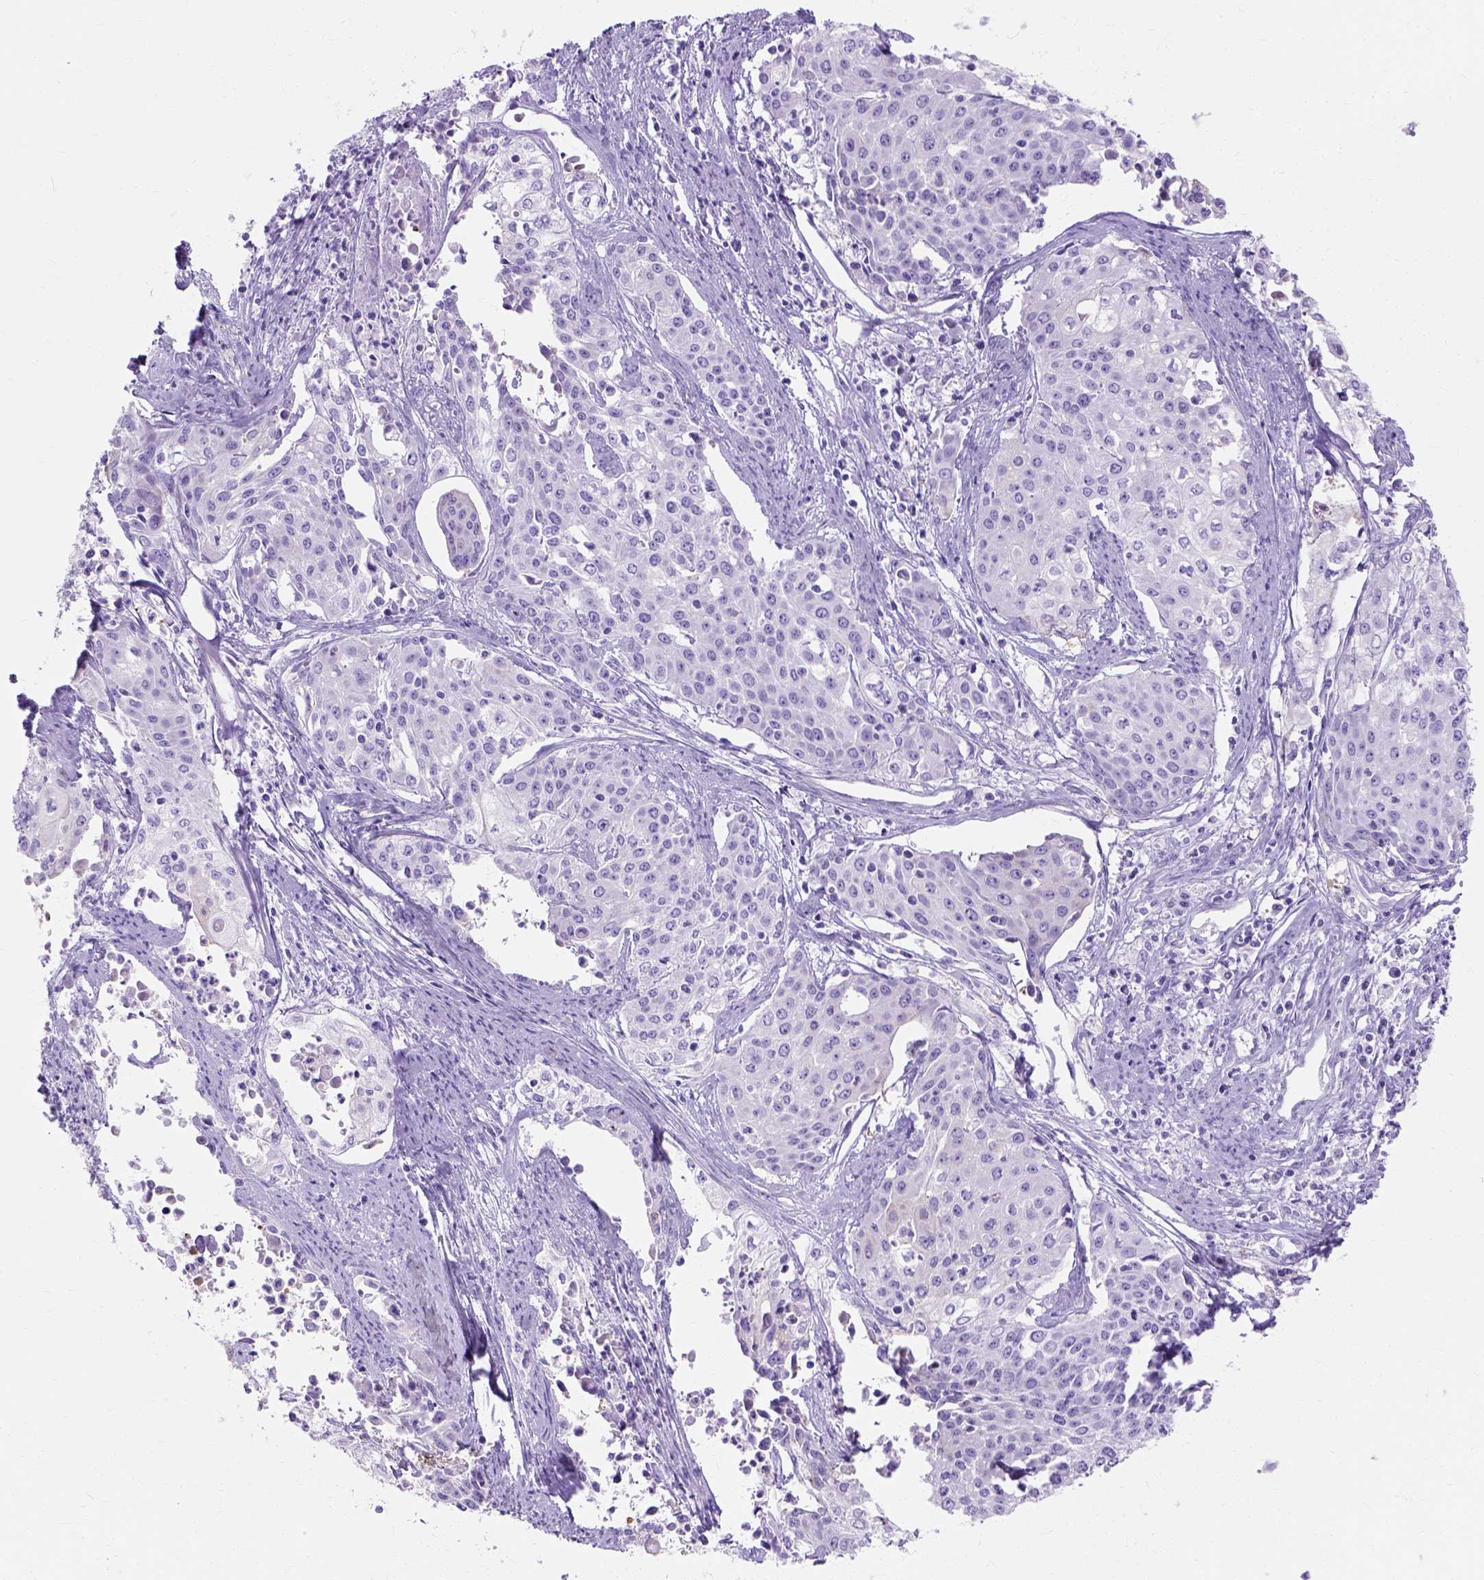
{"staining": {"intensity": "negative", "quantity": "none", "location": "none"}, "tissue": "cervical cancer", "cell_type": "Tumor cells", "image_type": "cancer", "snomed": [{"axis": "morphology", "description": "Squamous cell carcinoma, NOS"}, {"axis": "topography", "description": "Cervix"}], "caption": "There is no significant expression in tumor cells of squamous cell carcinoma (cervical). (IHC, brightfield microscopy, high magnification).", "gene": "MYH15", "patient": {"sex": "female", "age": 39}}